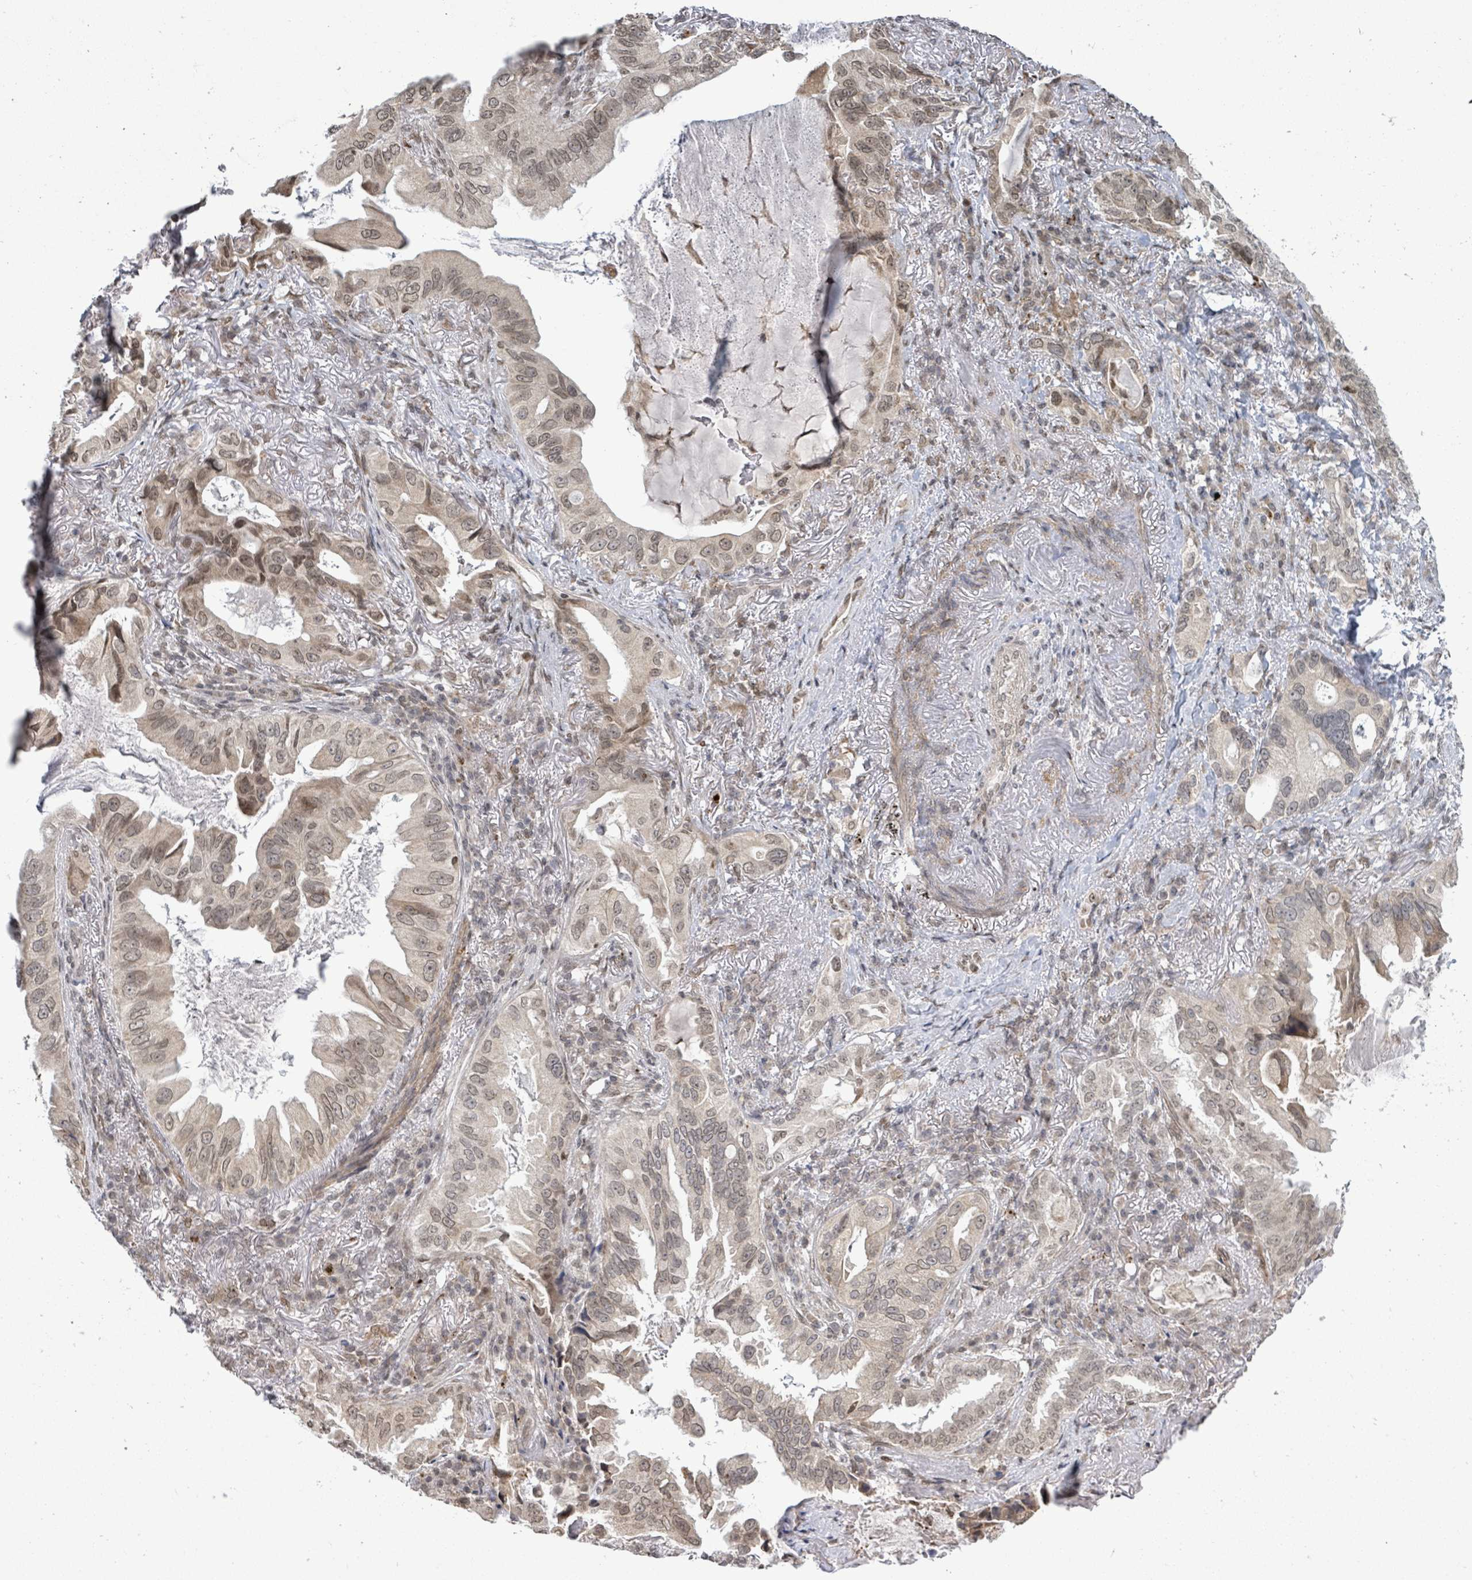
{"staining": {"intensity": "weak", "quantity": ">75%", "location": "nuclear"}, "tissue": "lung cancer", "cell_type": "Tumor cells", "image_type": "cancer", "snomed": [{"axis": "morphology", "description": "Adenocarcinoma, NOS"}, {"axis": "topography", "description": "Lung"}], "caption": "Protein staining of lung adenocarcinoma tissue demonstrates weak nuclear expression in approximately >75% of tumor cells. The staining was performed using DAB, with brown indicating positive protein expression. Nuclei are stained blue with hematoxylin.", "gene": "SBF2", "patient": {"sex": "female", "age": 69}}